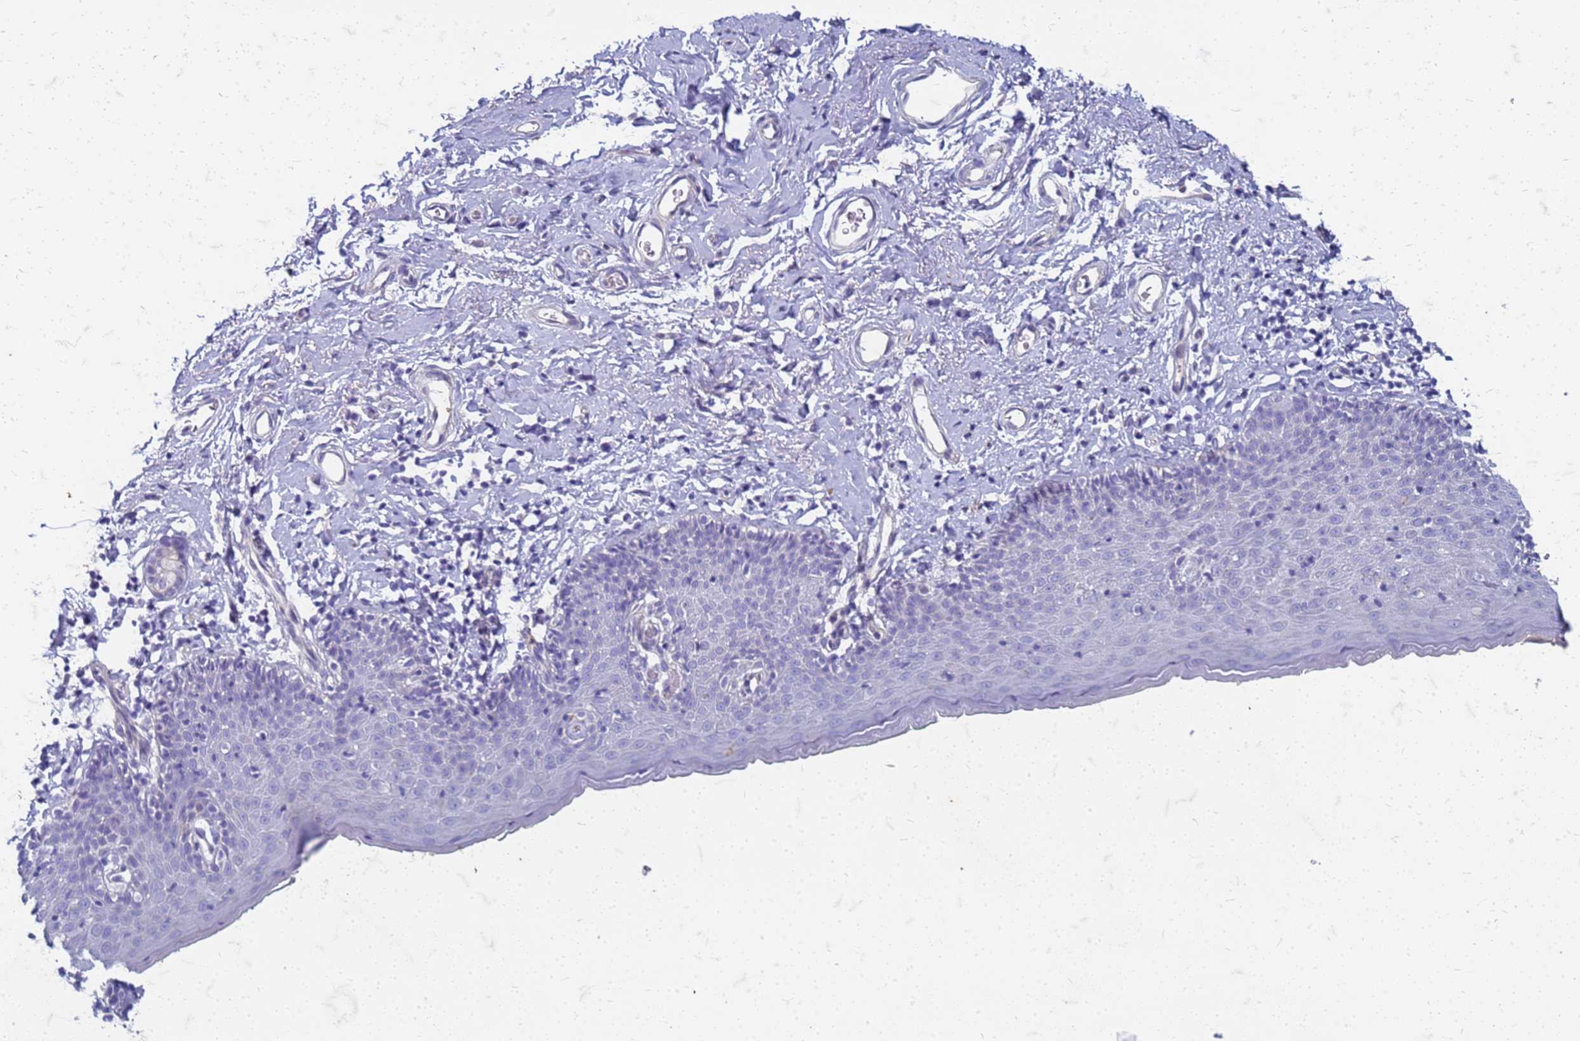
{"staining": {"intensity": "negative", "quantity": "none", "location": "none"}, "tissue": "skin", "cell_type": "Epidermal cells", "image_type": "normal", "snomed": [{"axis": "morphology", "description": "Normal tissue, NOS"}, {"axis": "topography", "description": "Vulva"}], "caption": "High power microscopy histopathology image of an IHC image of unremarkable skin, revealing no significant expression in epidermal cells.", "gene": "TRIM64B", "patient": {"sex": "female", "age": 66}}